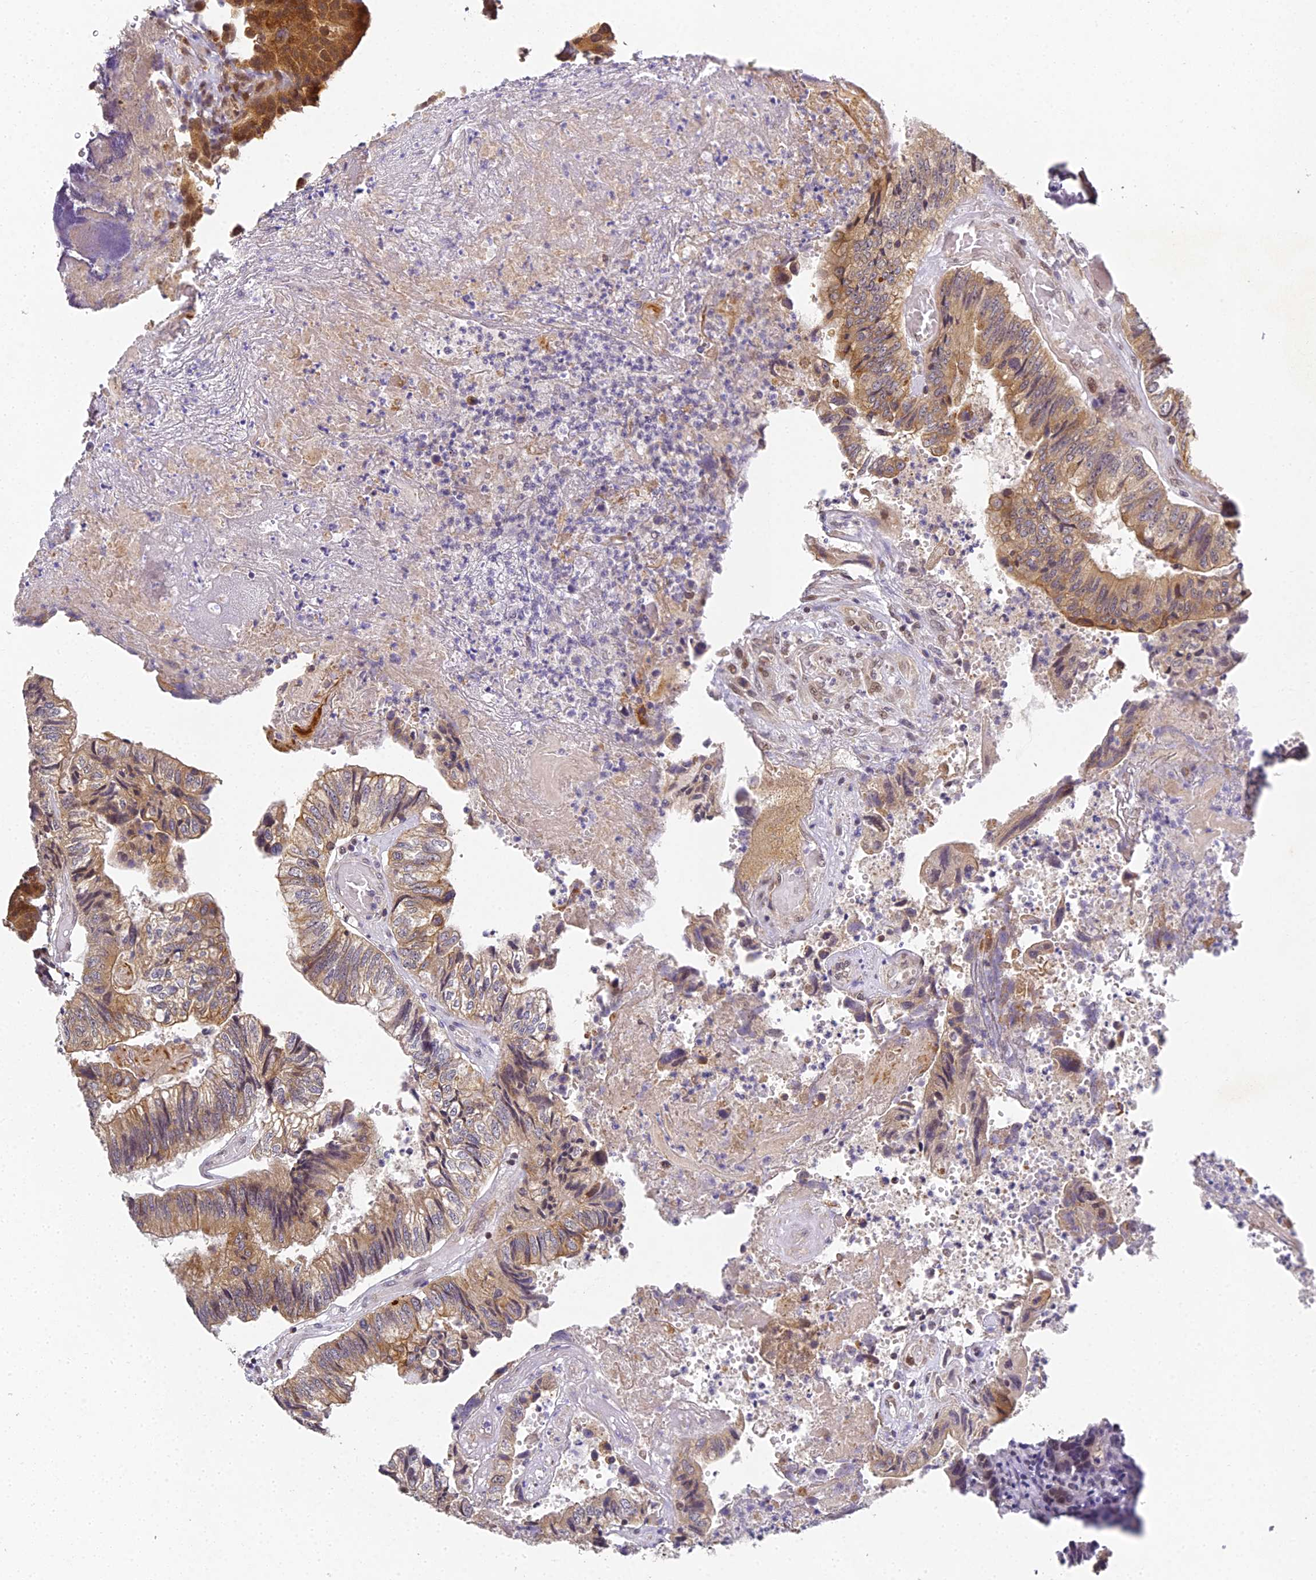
{"staining": {"intensity": "moderate", "quantity": ">75%", "location": "cytoplasmic/membranous"}, "tissue": "colorectal cancer", "cell_type": "Tumor cells", "image_type": "cancer", "snomed": [{"axis": "morphology", "description": "Adenocarcinoma, NOS"}, {"axis": "topography", "description": "Colon"}], "caption": "IHC image of colorectal adenocarcinoma stained for a protein (brown), which shows medium levels of moderate cytoplasmic/membranous positivity in approximately >75% of tumor cells.", "gene": "DNAAF10", "patient": {"sex": "female", "age": 67}}